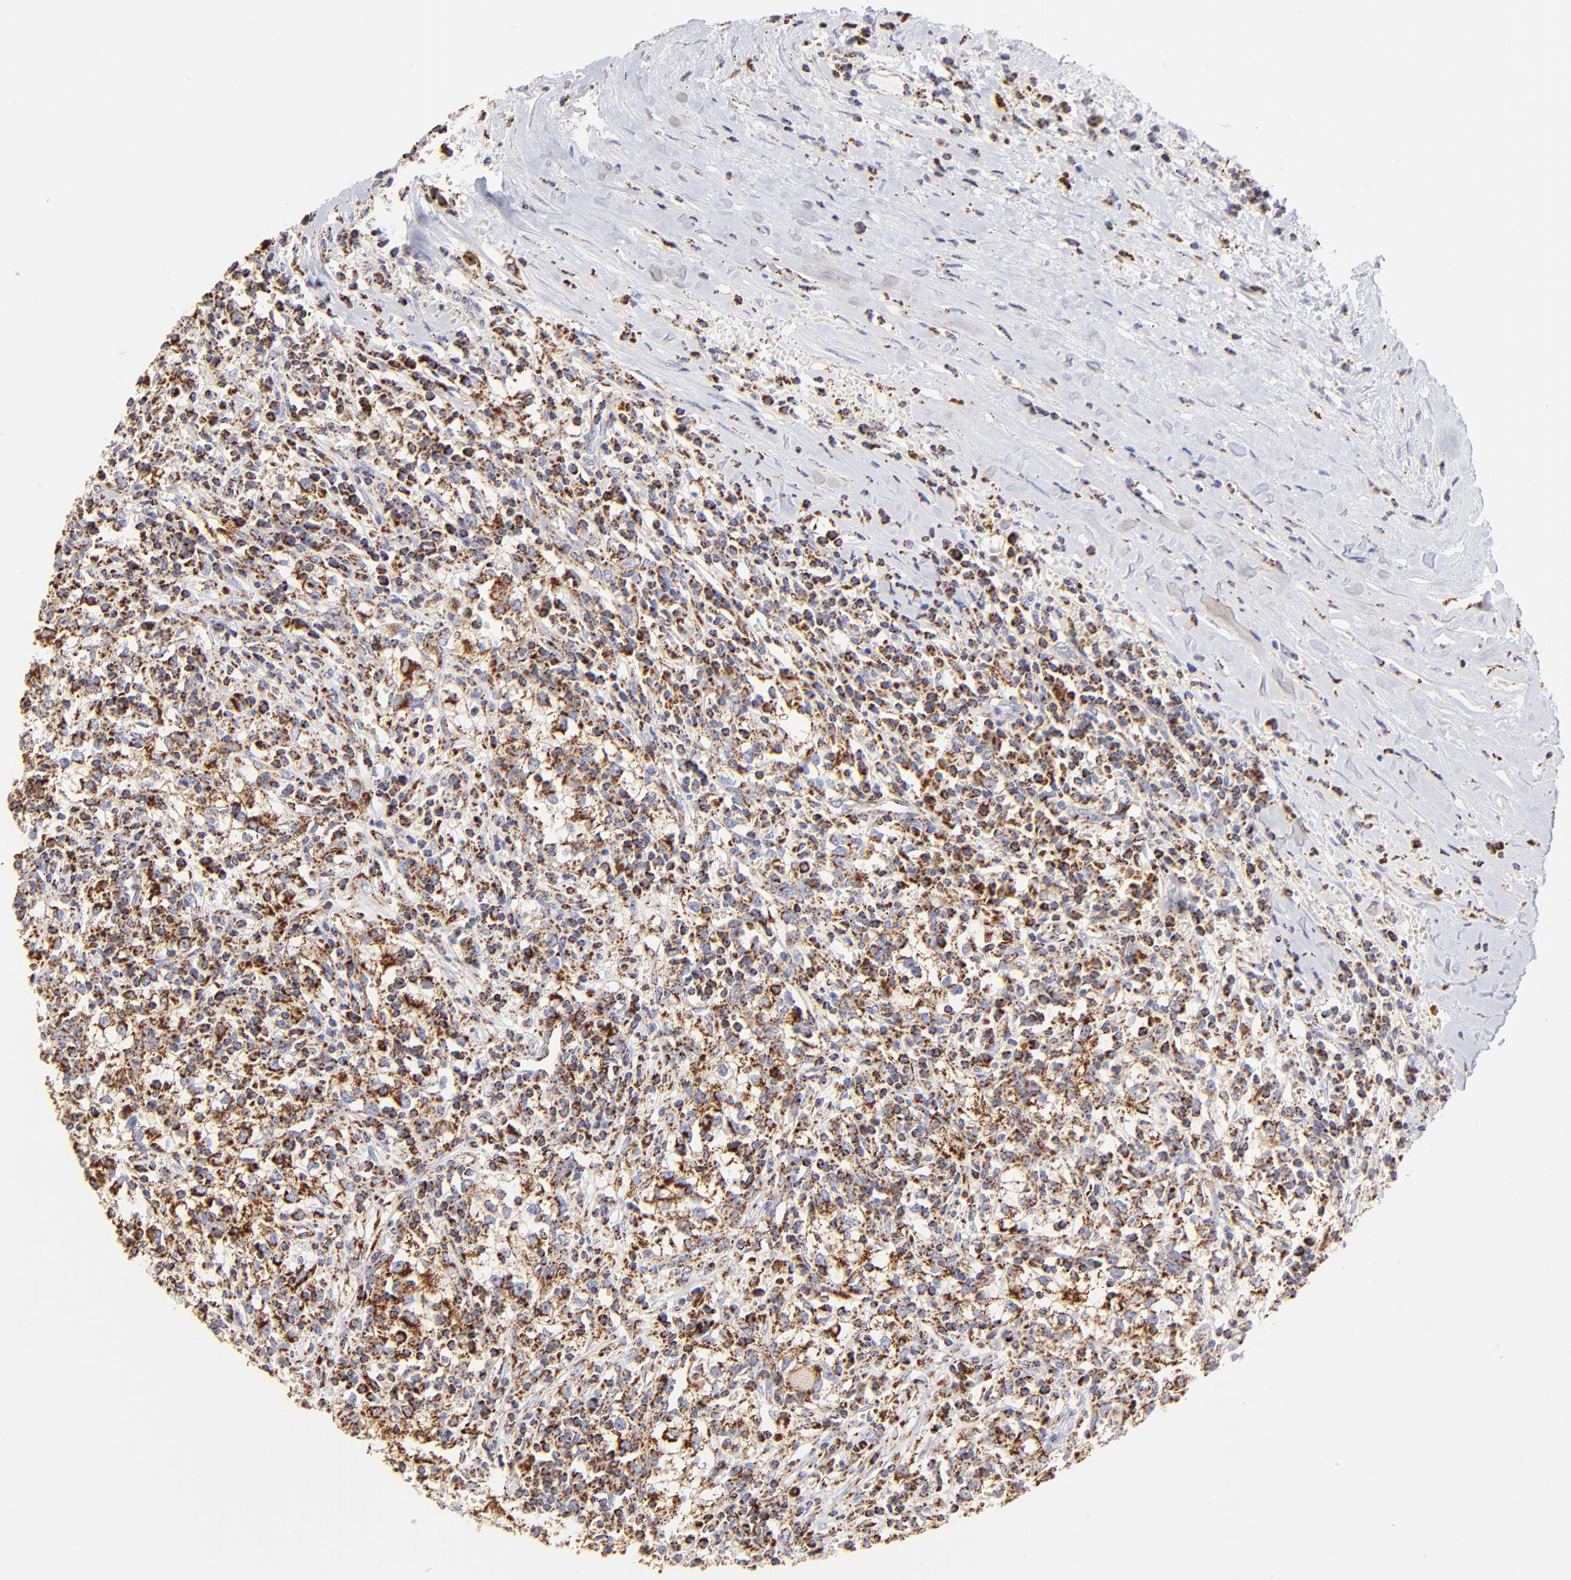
{"staining": {"intensity": "moderate", "quantity": "25%-75%", "location": "cytoplasmic/membranous"}, "tissue": "renal cancer", "cell_type": "Tumor cells", "image_type": "cancer", "snomed": [{"axis": "morphology", "description": "Adenocarcinoma, NOS"}, {"axis": "topography", "description": "Kidney"}], "caption": "Renal cancer (adenocarcinoma) stained with immunohistochemistry demonstrates moderate cytoplasmic/membranous expression in approximately 25%-75% of tumor cells.", "gene": "ECH1", "patient": {"sex": "male", "age": 82}}